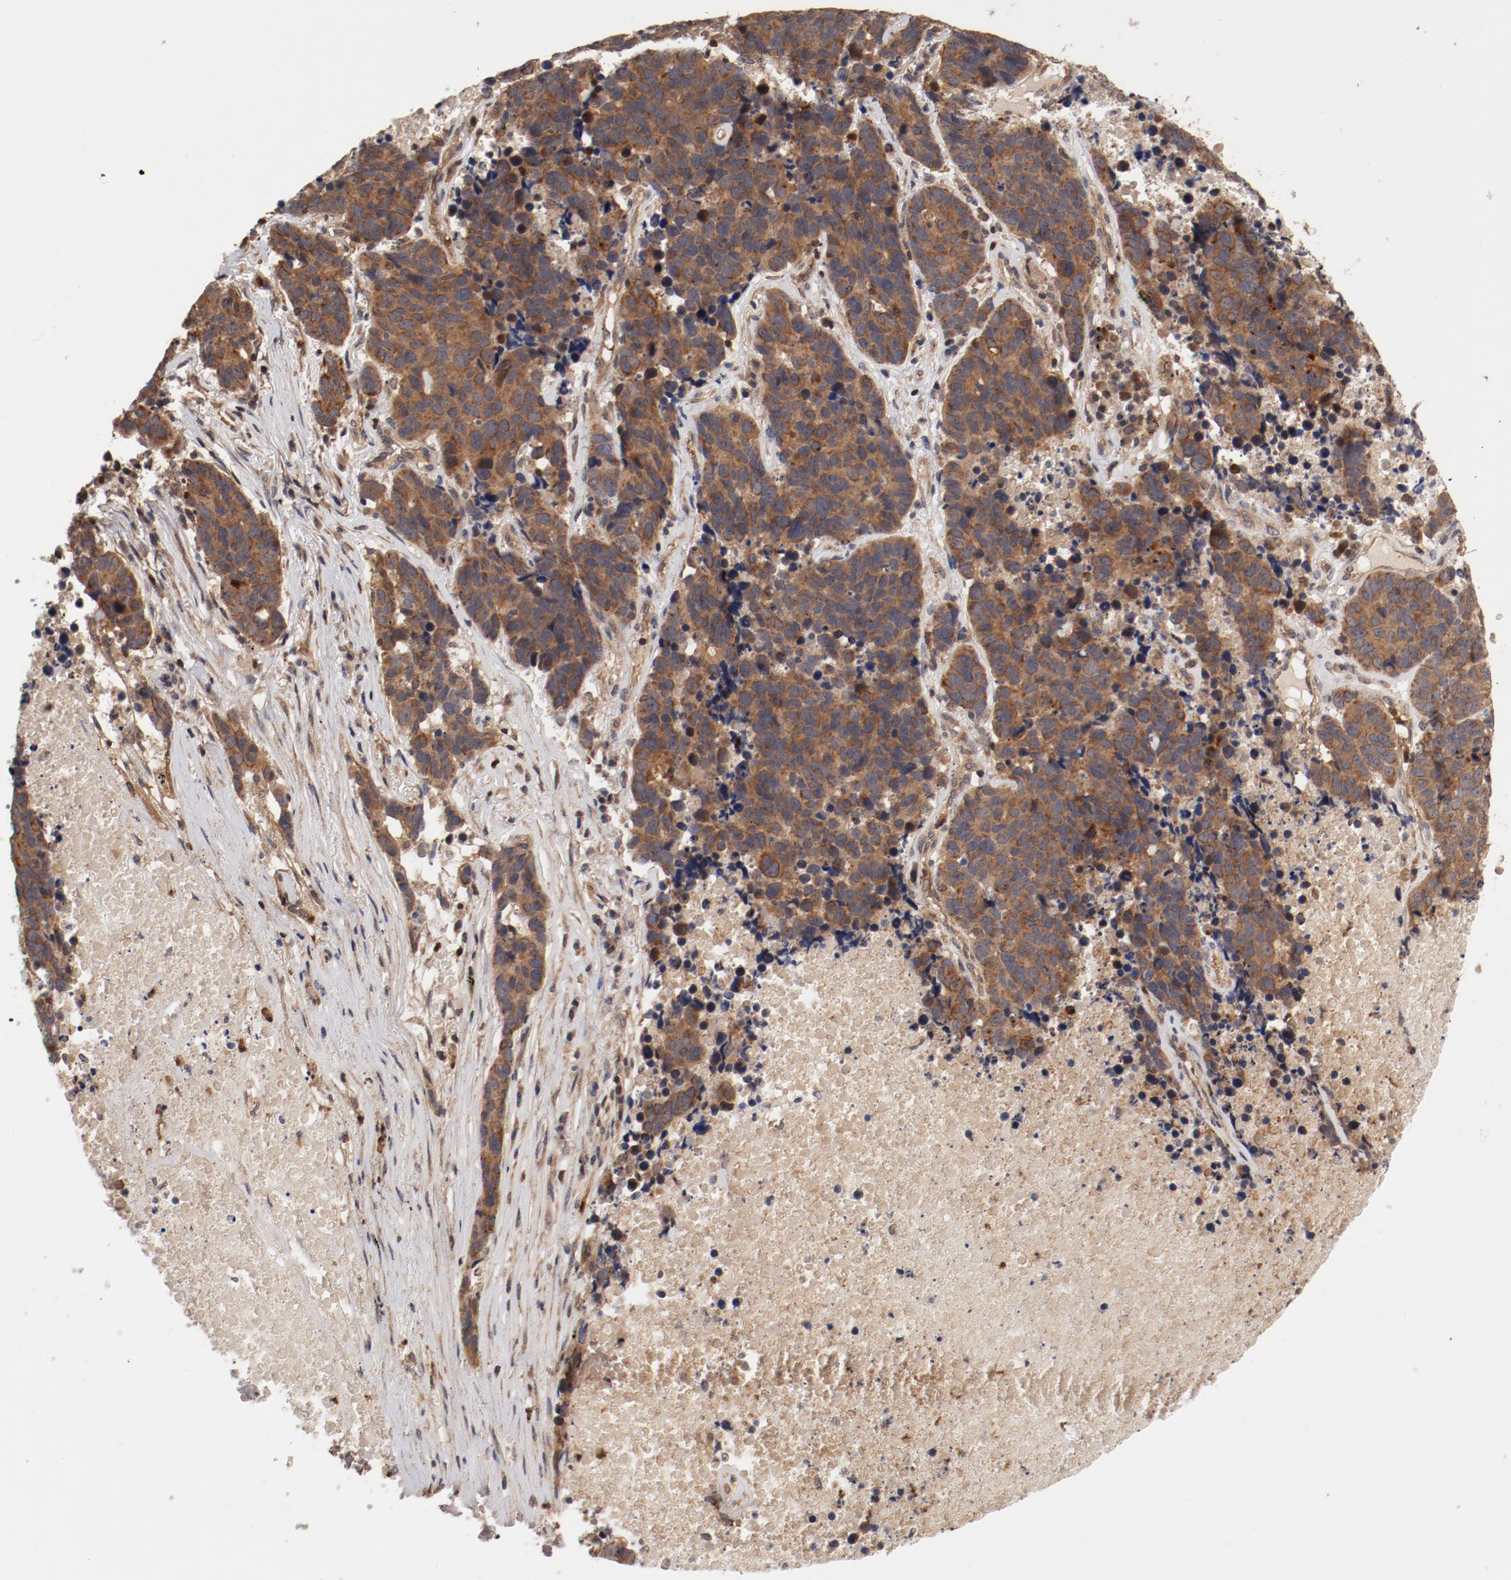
{"staining": {"intensity": "moderate", "quantity": ">75%", "location": "cytoplasmic/membranous"}, "tissue": "lung cancer", "cell_type": "Tumor cells", "image_type": "cancer", "snomed": [{"axis": "morphology", "description": "Carcinoid, malignant, NOS"}, {"axis": "topography", "description": "Lung"}], "caption": "Tumor cells exhibit medium levels of moderate cytoplasmic/membranous positivity in about >75% of cells in human carcinoid (malignant) (lung).", "gene": "GUF1", "patient": {"sex": "male", "age": 60}}